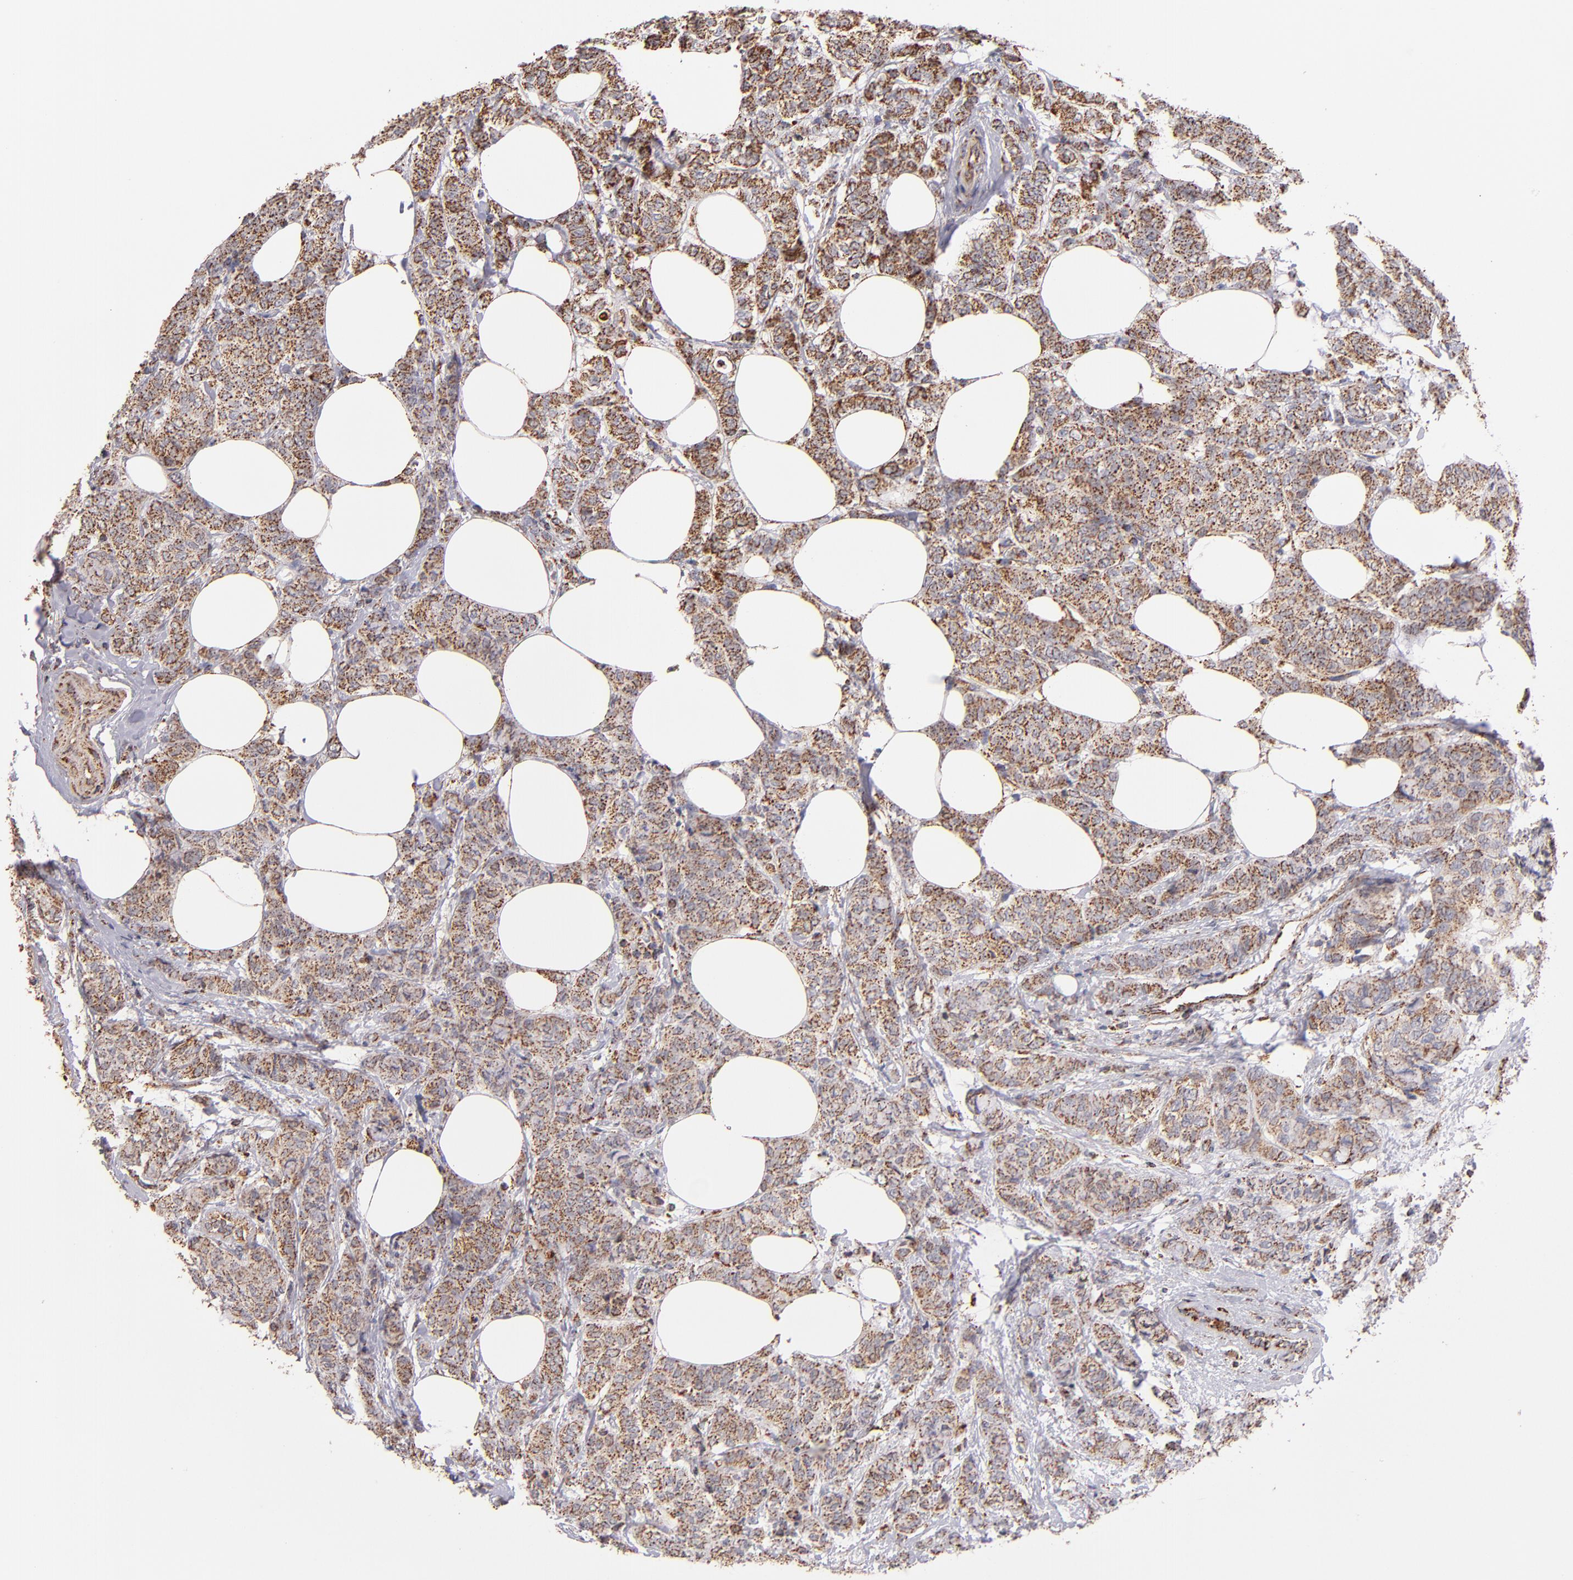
{"staining": {"intensity": "weak", "quantity": ">75%", "location": "cytoplasmic/membranous"}, "tissue": "breast cancer", "cell_type": "Tumor cells", "image_type": "cancer", "snomed": [{"axis": "morphology", "description": "Lobular carcinoma"}, {"axis": "topography", "description": "Breast"}], "caption": "A brown stain highlights weak cytoplasmic/membranous expression of a protein in human breast cancer (lobular carcinoma) tumor cells. The protein is shown in brown color, while the nuclei are stained blue.", "gene": "DLST", "patient": {"sex": "female", "age": 60}}